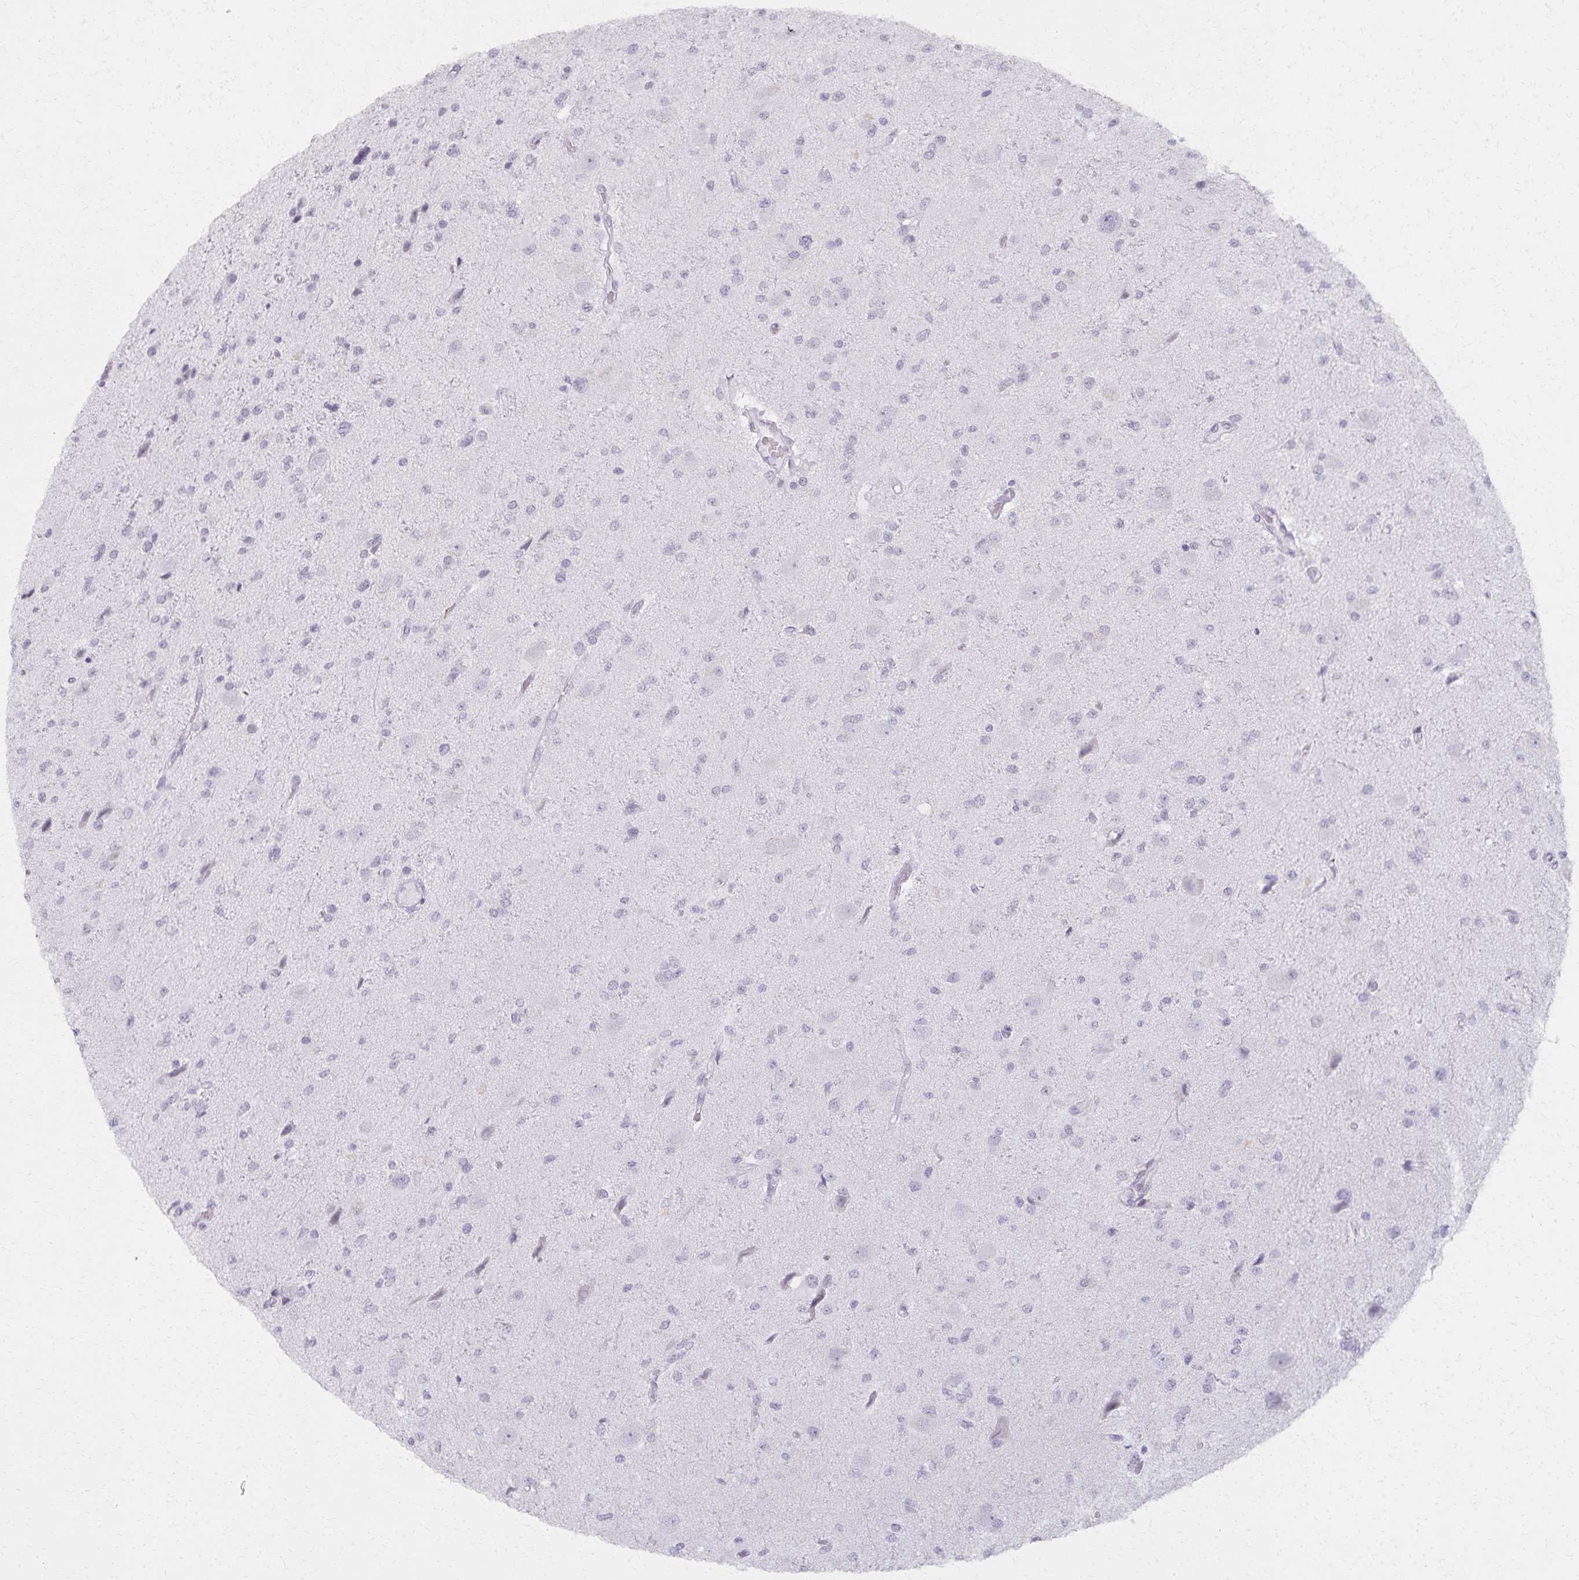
{"staining": {"intensity": "negative", "quantity": "none", "location": "none"}, "tissue": "glioma", "cell_type": "Tumor cells", "image_type": "cancer", "snomed": [{"axis": "morphology", "description": "Glioma, malignant, Low grade"}, {"axis": "topography", "description": "Brain"}], "caption": "This is an immunohistochemistry image of glioma. There is no staining in tumor cells.", "gene": "MORC4", "patient": {"sex": "female", "age": 32}}